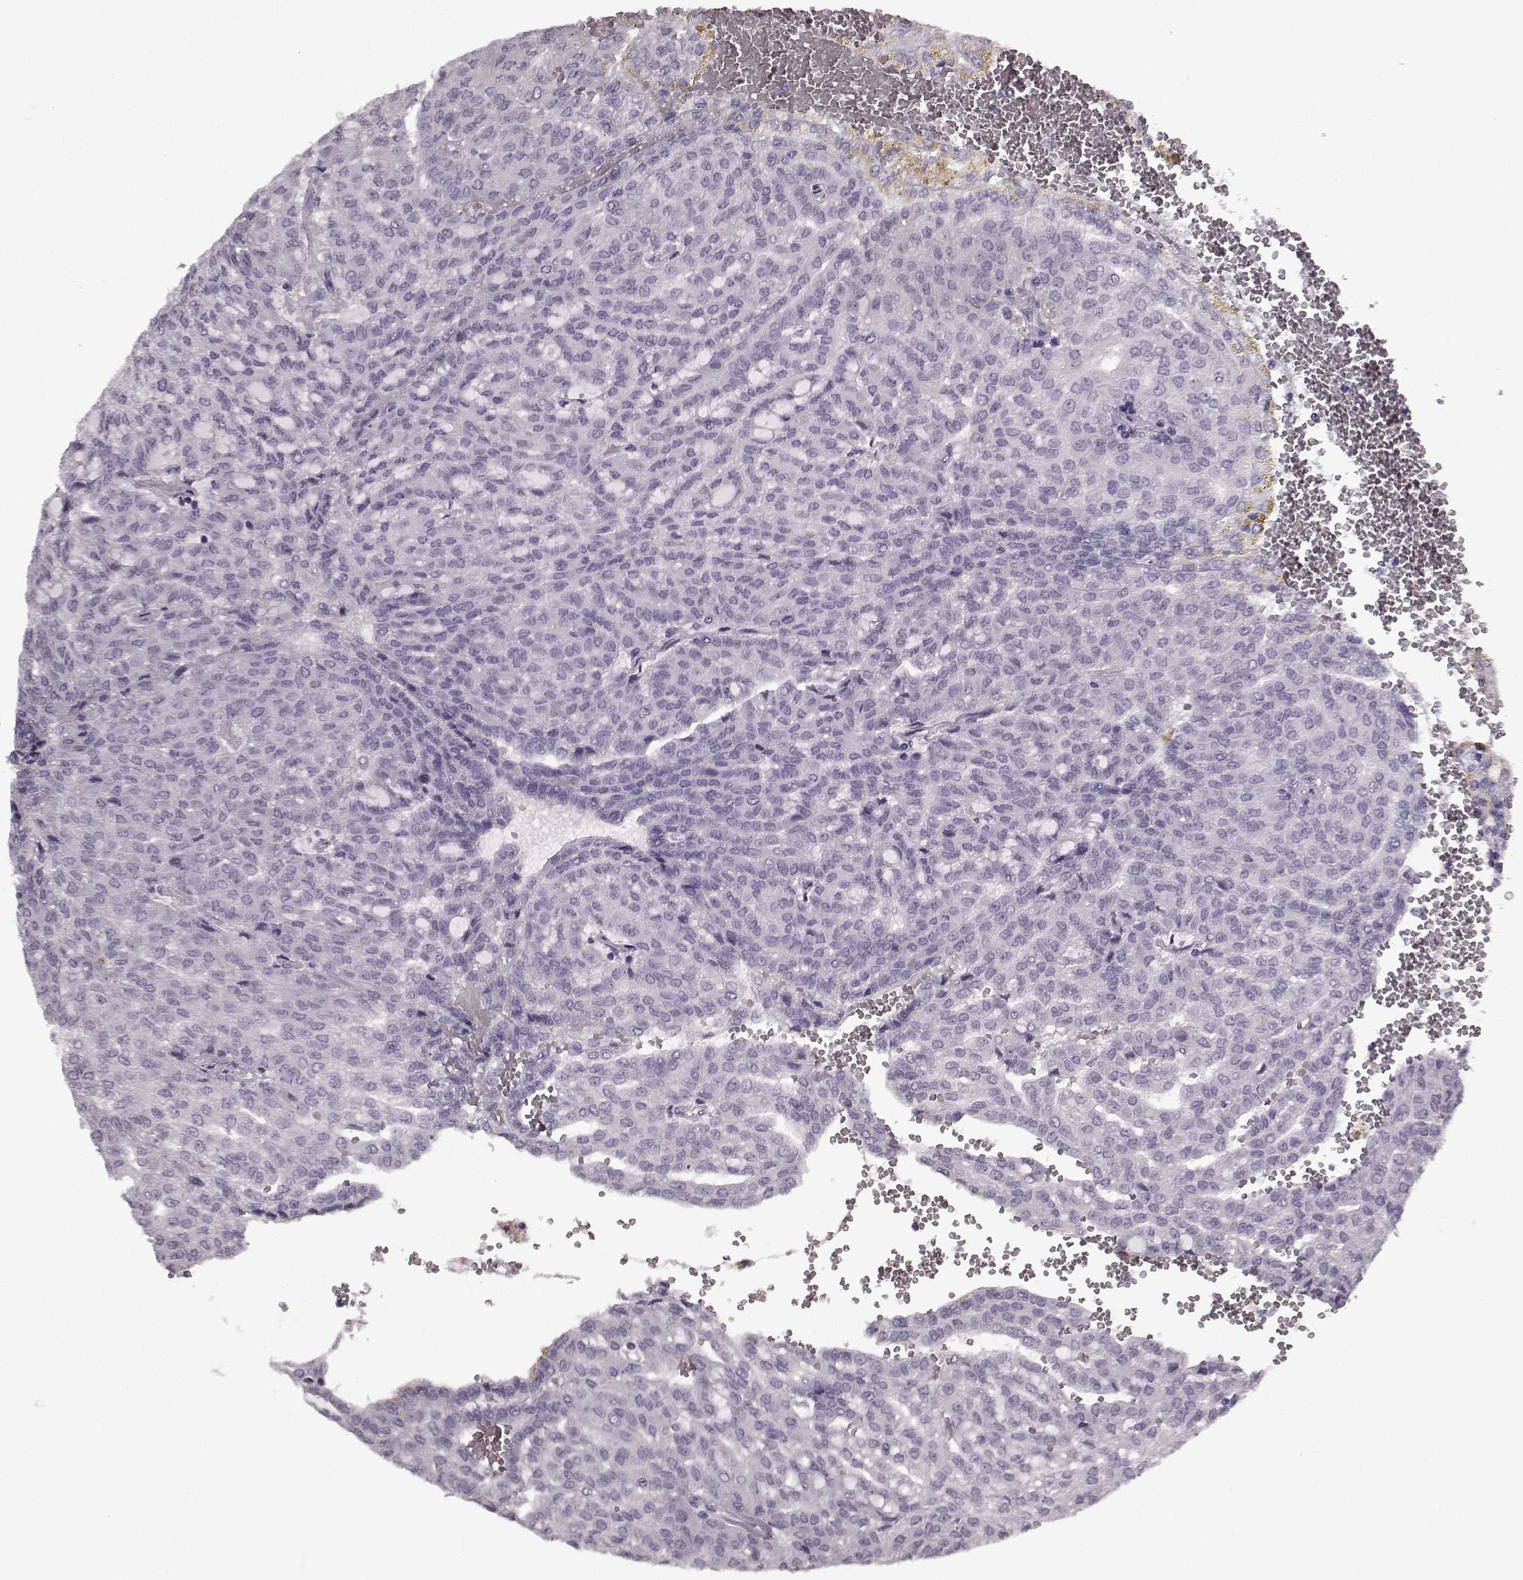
{"staining": {"intensity": "negative", "quantity": "none", "location": "none"}, "tissue": "renal cancer", "cell_type": "Tumor cells", "image_type": "cancer", "snomed": [{"axis": "morphology", "description": "Adenocarcinoma, NOS"}, {"axis": "topography", "description": "Kidney"}], "caption": "This is an IHC photomicrograph of renal cancer. There is no staining in tumor cells.", "gene": "PRPH2", "patient": {"sex": "male", "age": 63}}